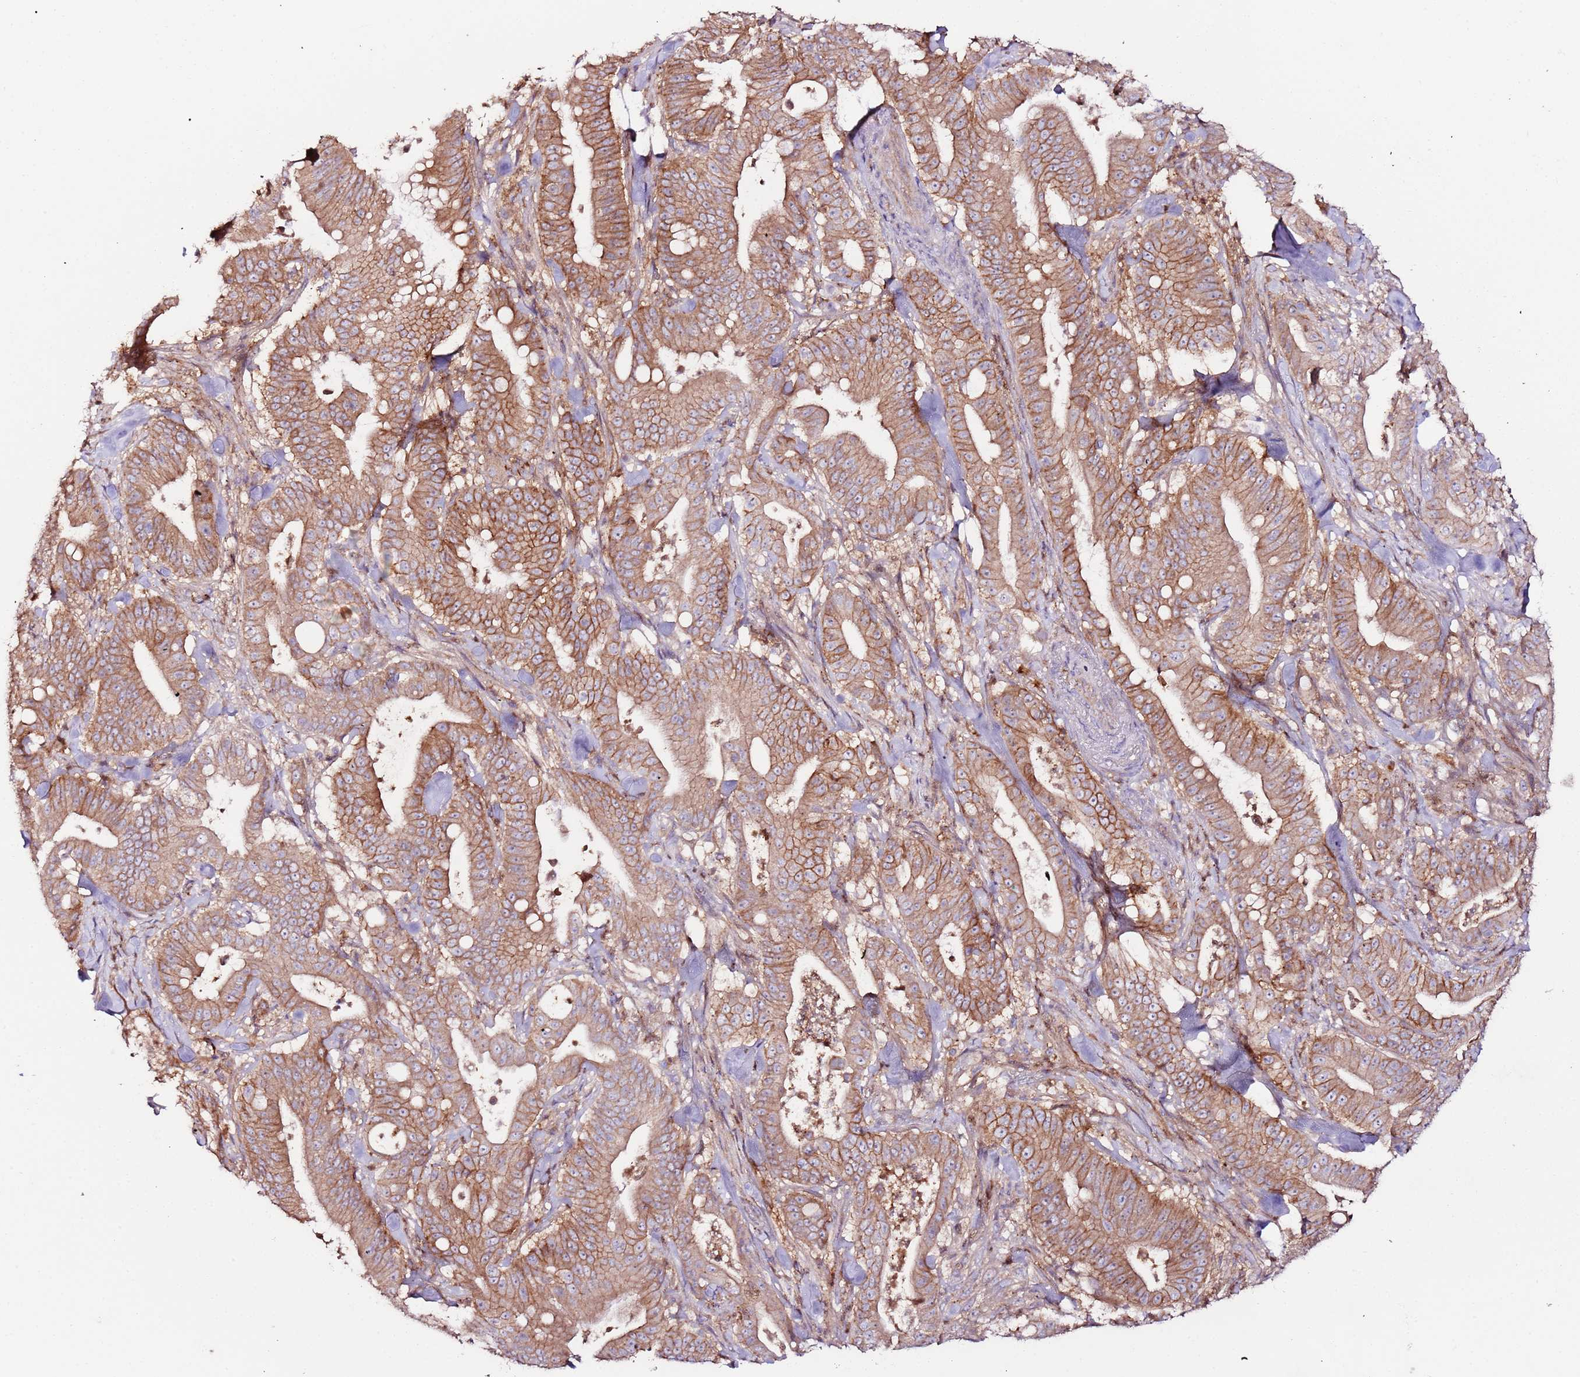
{"staining": {"intensity": "strong", "quantity": ">75%", "location": "cytoplasmic/membranous"}, "tissue": "pancreatic cancer", "cell_type": "Tumor cells", "image_type": "cancer", "snomed": [{"axis": "morphology", "description": "Adenocarcinoma, NOS"}, {"axis": "topography", "description": "Pancreas"}], "caption": "Protein expression analysis of human adenocarcinoma (pancreatic) reveals strong cytoplasmic/membranous expression in approximately >75% of tumor cells.", "gene": "FLVCR1", "patient": {"sex": "male", "age": 71}}